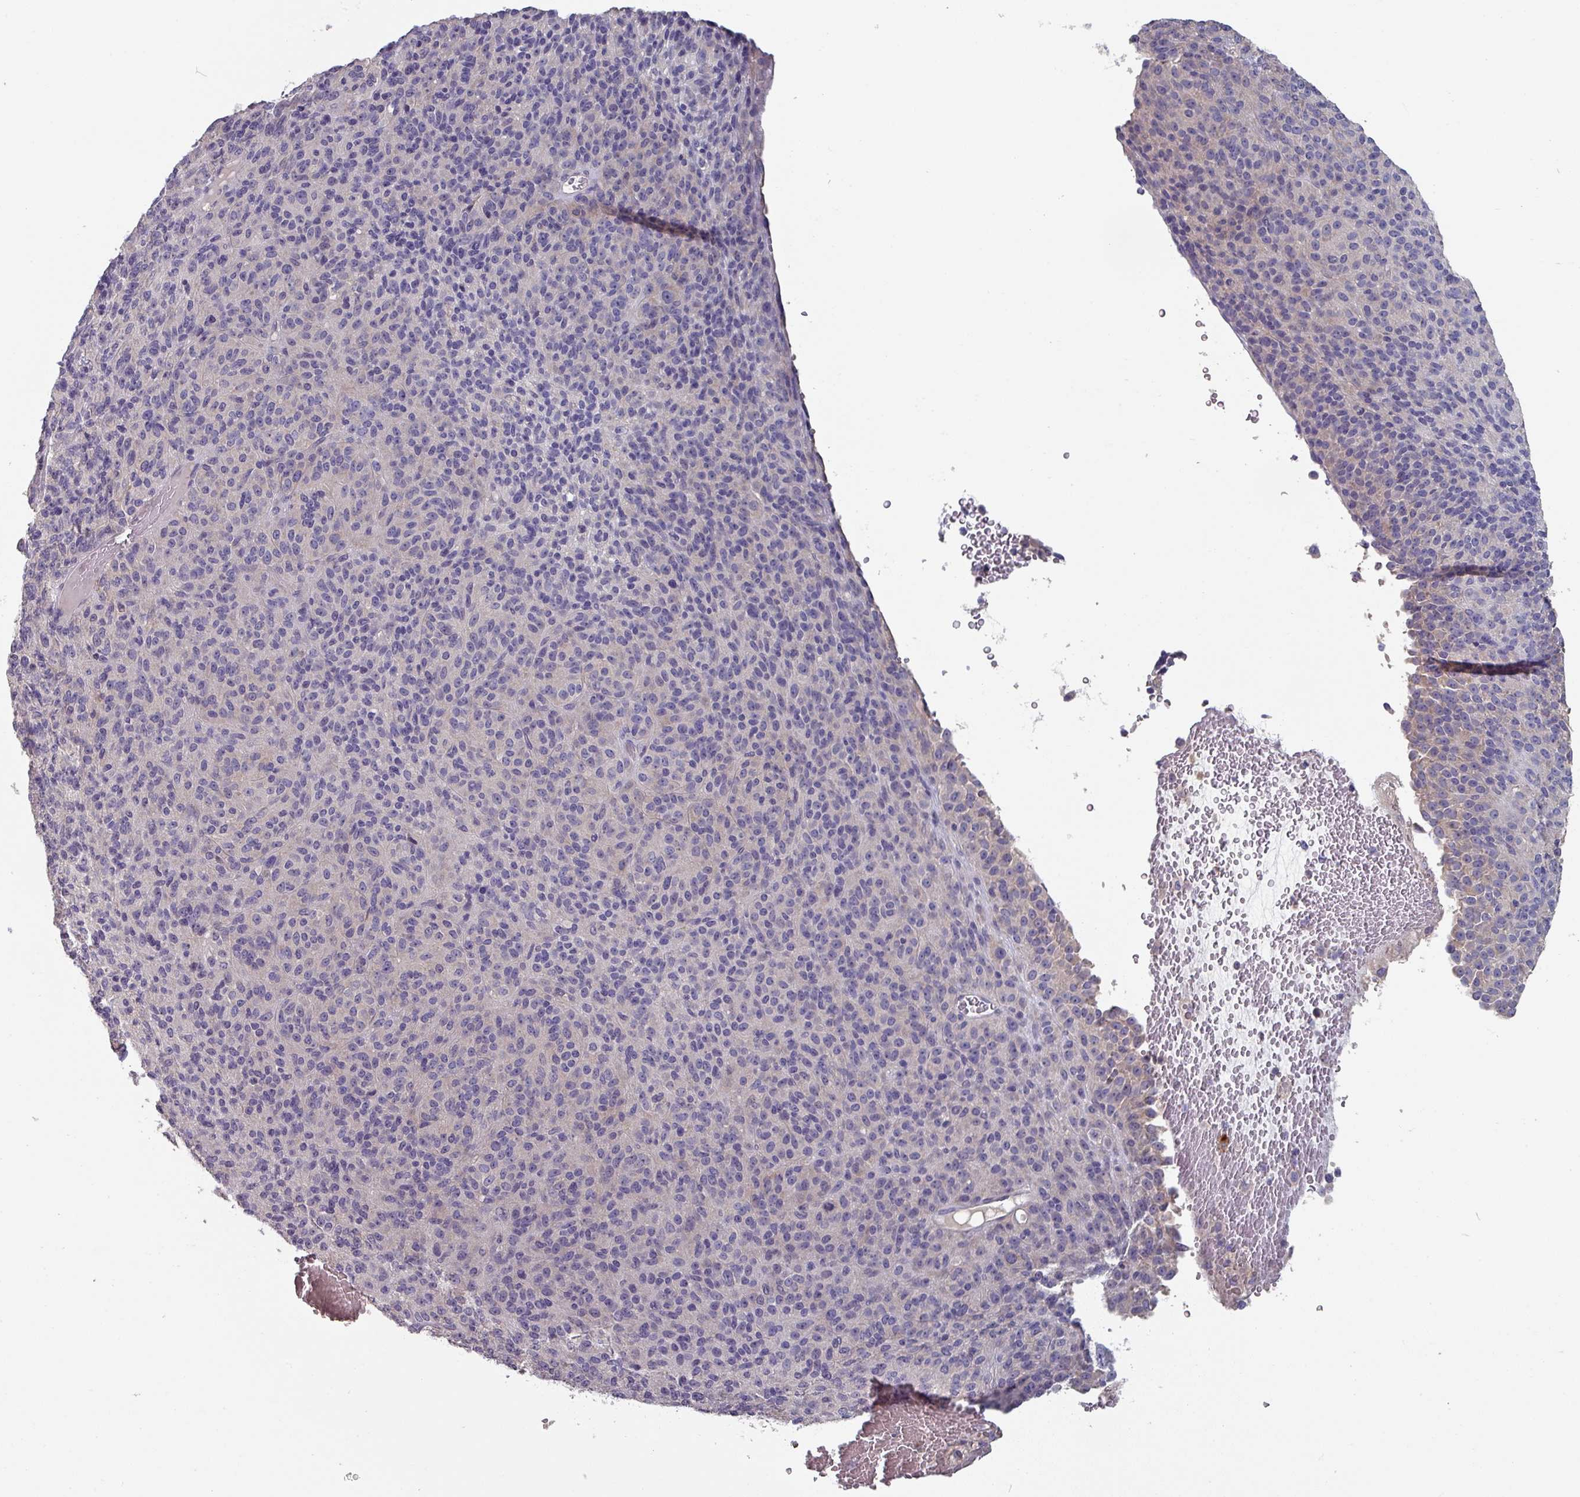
{"staining": {"intensity": "negative", "quantity": "none", "location": "none"}, "tissue": "melanoma", "cell_type": "Tumor cells", "image_type": "cancer", "snomed": [{"axis": "morphology", "description": "Malignant melanoma, Metastatic site"}, {"axis": "topography", "description": "Brain"}], "caption": "The IHC image has no significant staining in tumor cells of melanoma tissue.", "gene": "PRAMEF8", "patient": {"sex": "female", "age": 56}}